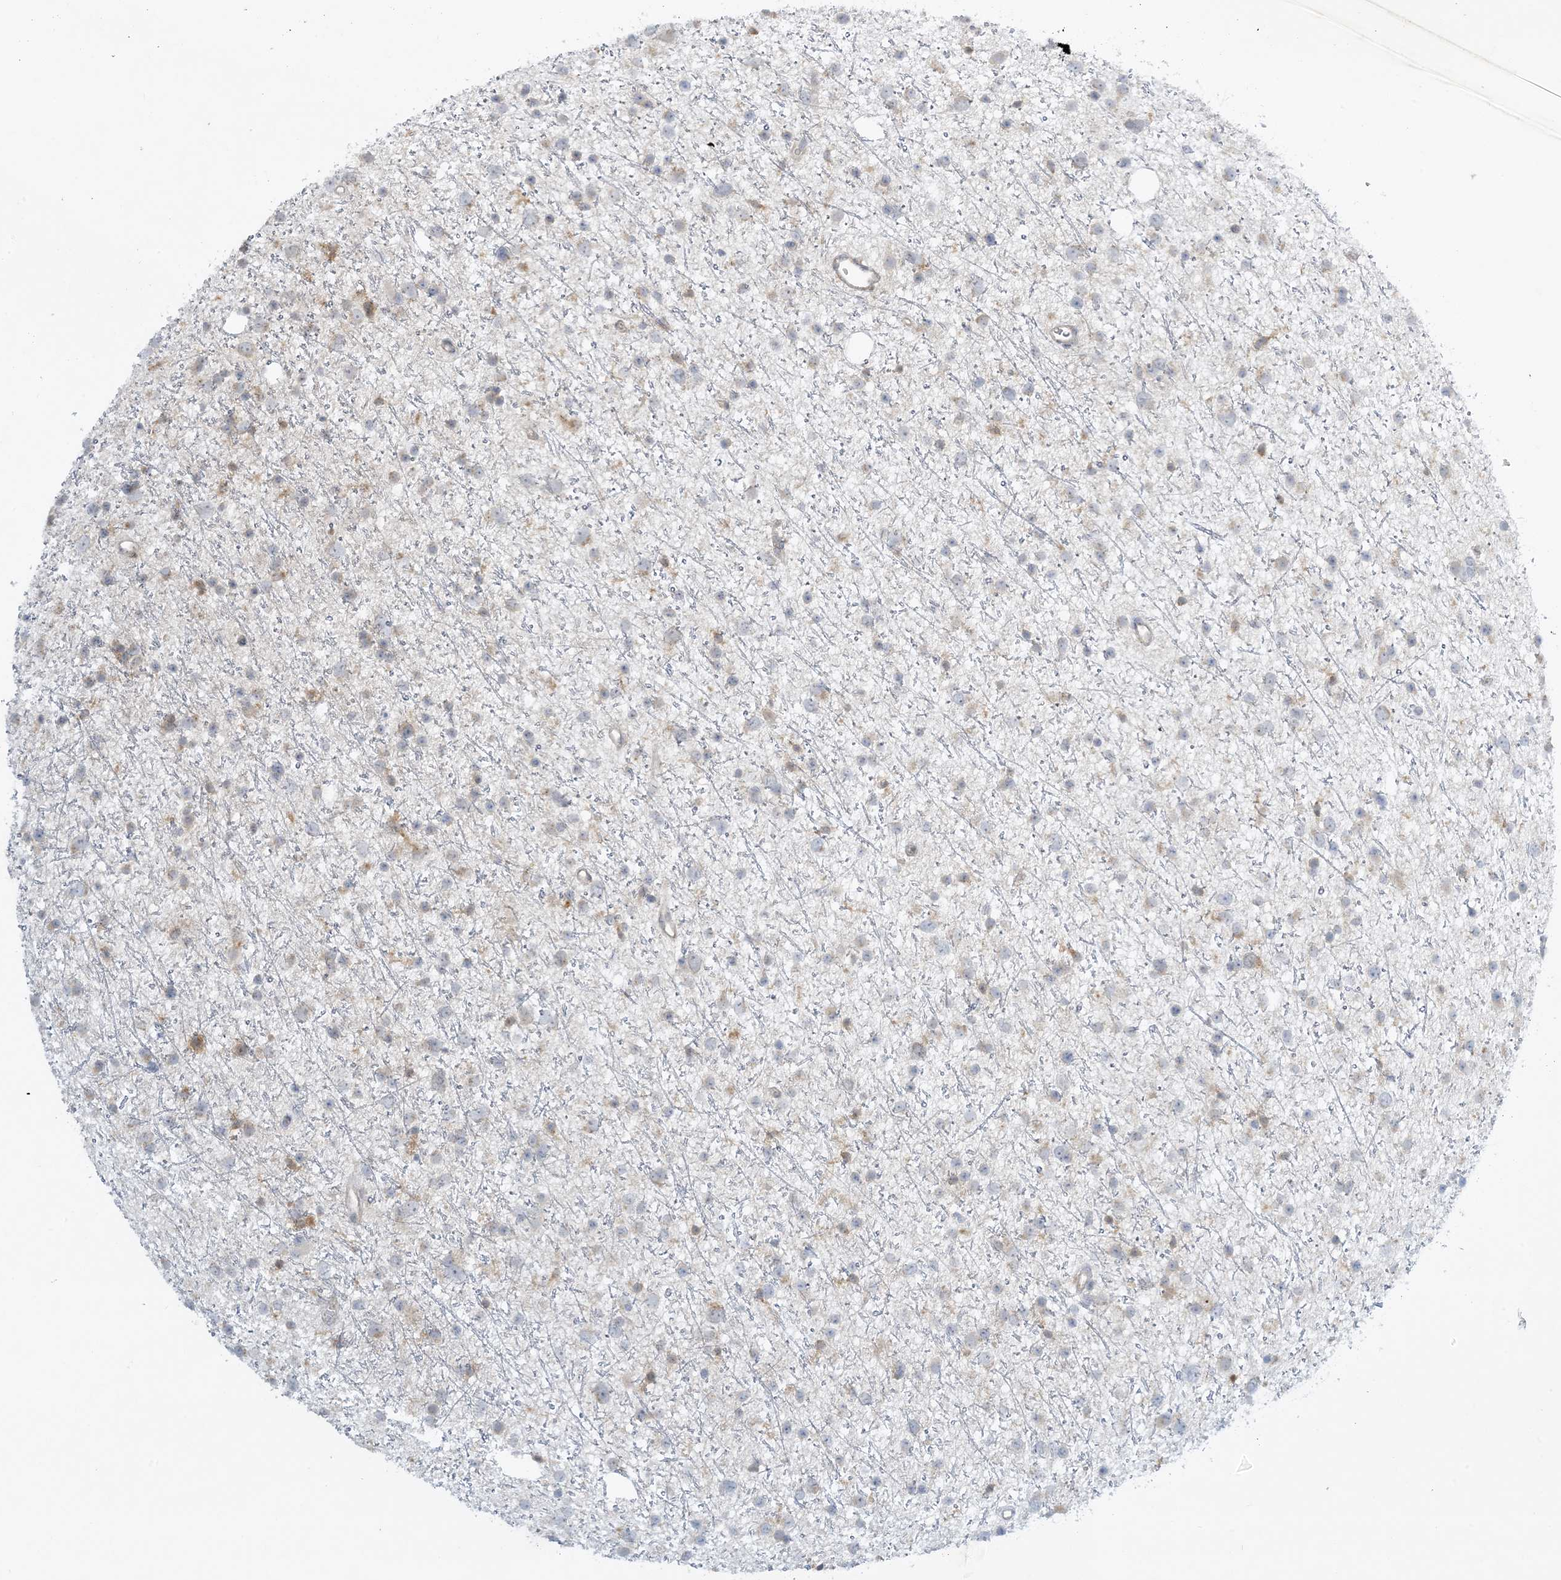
{"staining": {"intensity": "weak", "quantity": "<25%", "location": "cytoplasmic/membranous"}, "tissue": "glioma", "cell_type": "Tumor cells", "image_type": "cancer", "snomed": [{"axis": "morphology", "description": "Glioma, malignant, Low grade"}, {"axis": "topography", "description": "Cerebral cortex"}], "caption": "Tumor cells show no significant protein expression in malignant glioma (low-grade).", "gene": "MRPS18A", "patient": {"sex": "female", "age": 39}}